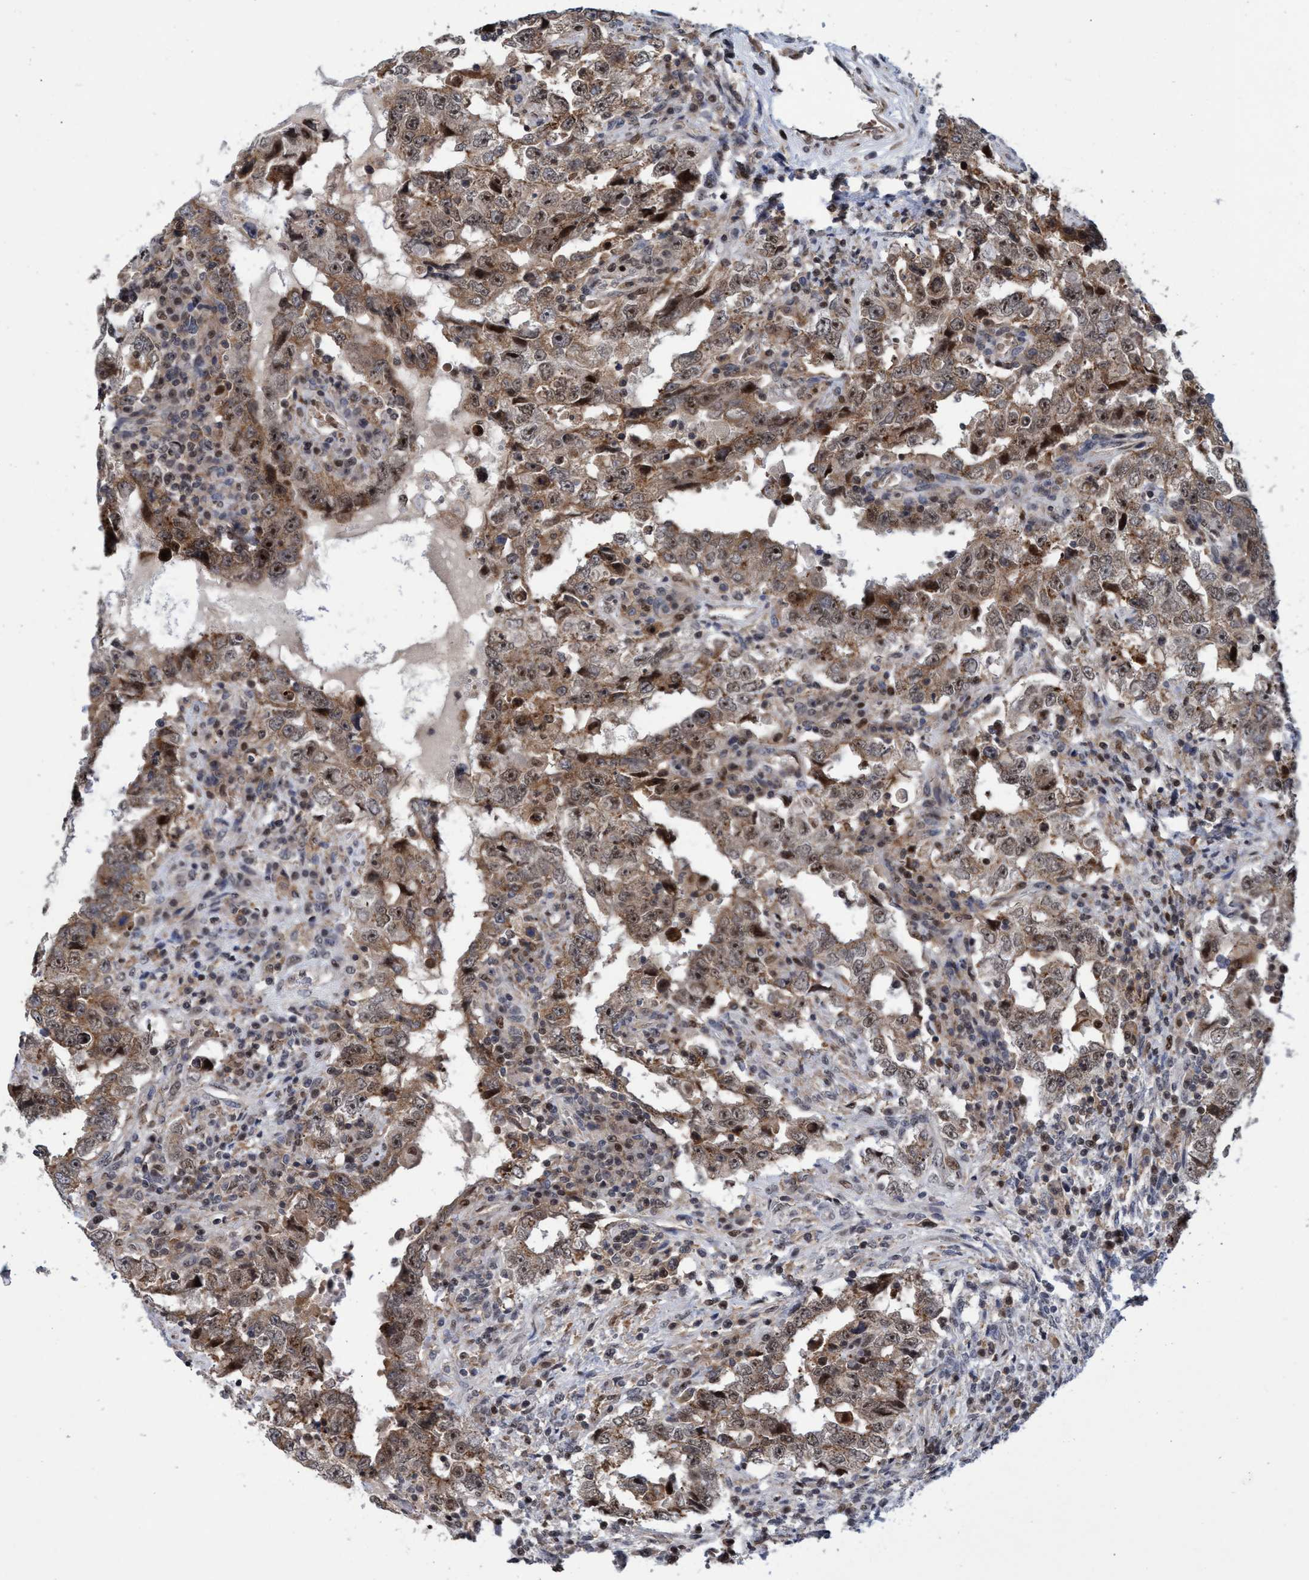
{"staining": {"intensity": "moderate", "quantity": ">75%", "location": "cytoplasmic/membranous,nuclear"}, "tissue": "testis cancer", "cell_type": "Tumor cells", "image_type": "cancer", "snomed": [{"axis": "morphology", "description": "Carcinoma, Embryonal, NOS"}, {"axis": "topography", "description": "Testis"}], "caption": "Brown immunohistochemical staining in human embryonal carcinoma (testis) shows moderate cytoplasmic/membranous and nuclear positivity in approximately >75% of tumor cells.", "gene": "GTF2F1", "patient": {"sex": "male", "age": 26}}